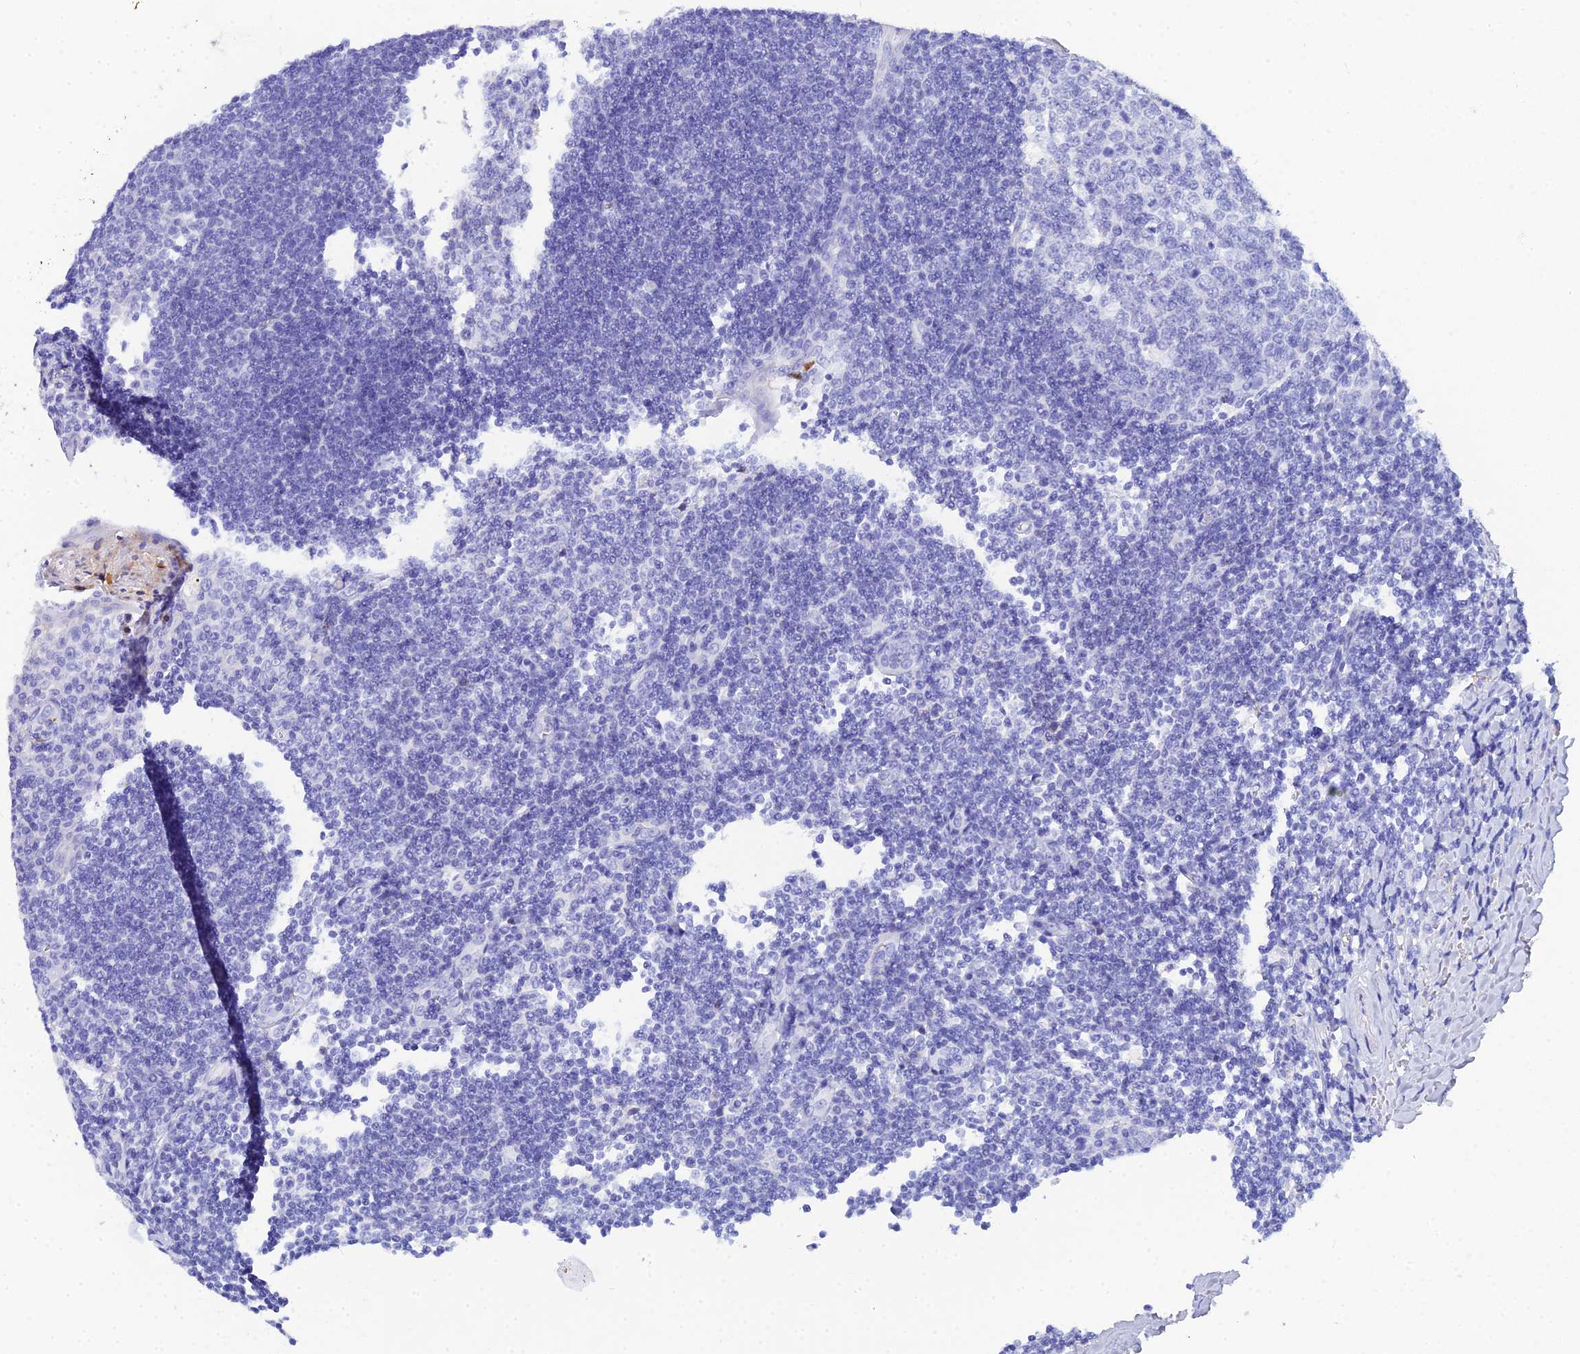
{"staining": {"intensity": "negative", "quantity": "none", "location": "none"}, "tissue": "tonsil", "cell_type": "Germinal center cells", "image_type": "normal", "snomed": [{"axis": "morphology", "description": "Normal tissue, NOS"}, {"axis": "topography", "description": "Tonsil"}], "caption": "The photomicrograph displays no staining of germinal center cells in normal tonsil. (Stains: DAB (3,3'-diaminobenzidine) immunohistochemistry (IHC) with hematoxylin counter stain, Microscopy: brightfield microscopy at high magnification).", "gene": "CELA3A", "patient": {"sex": "male", "age": 27}}